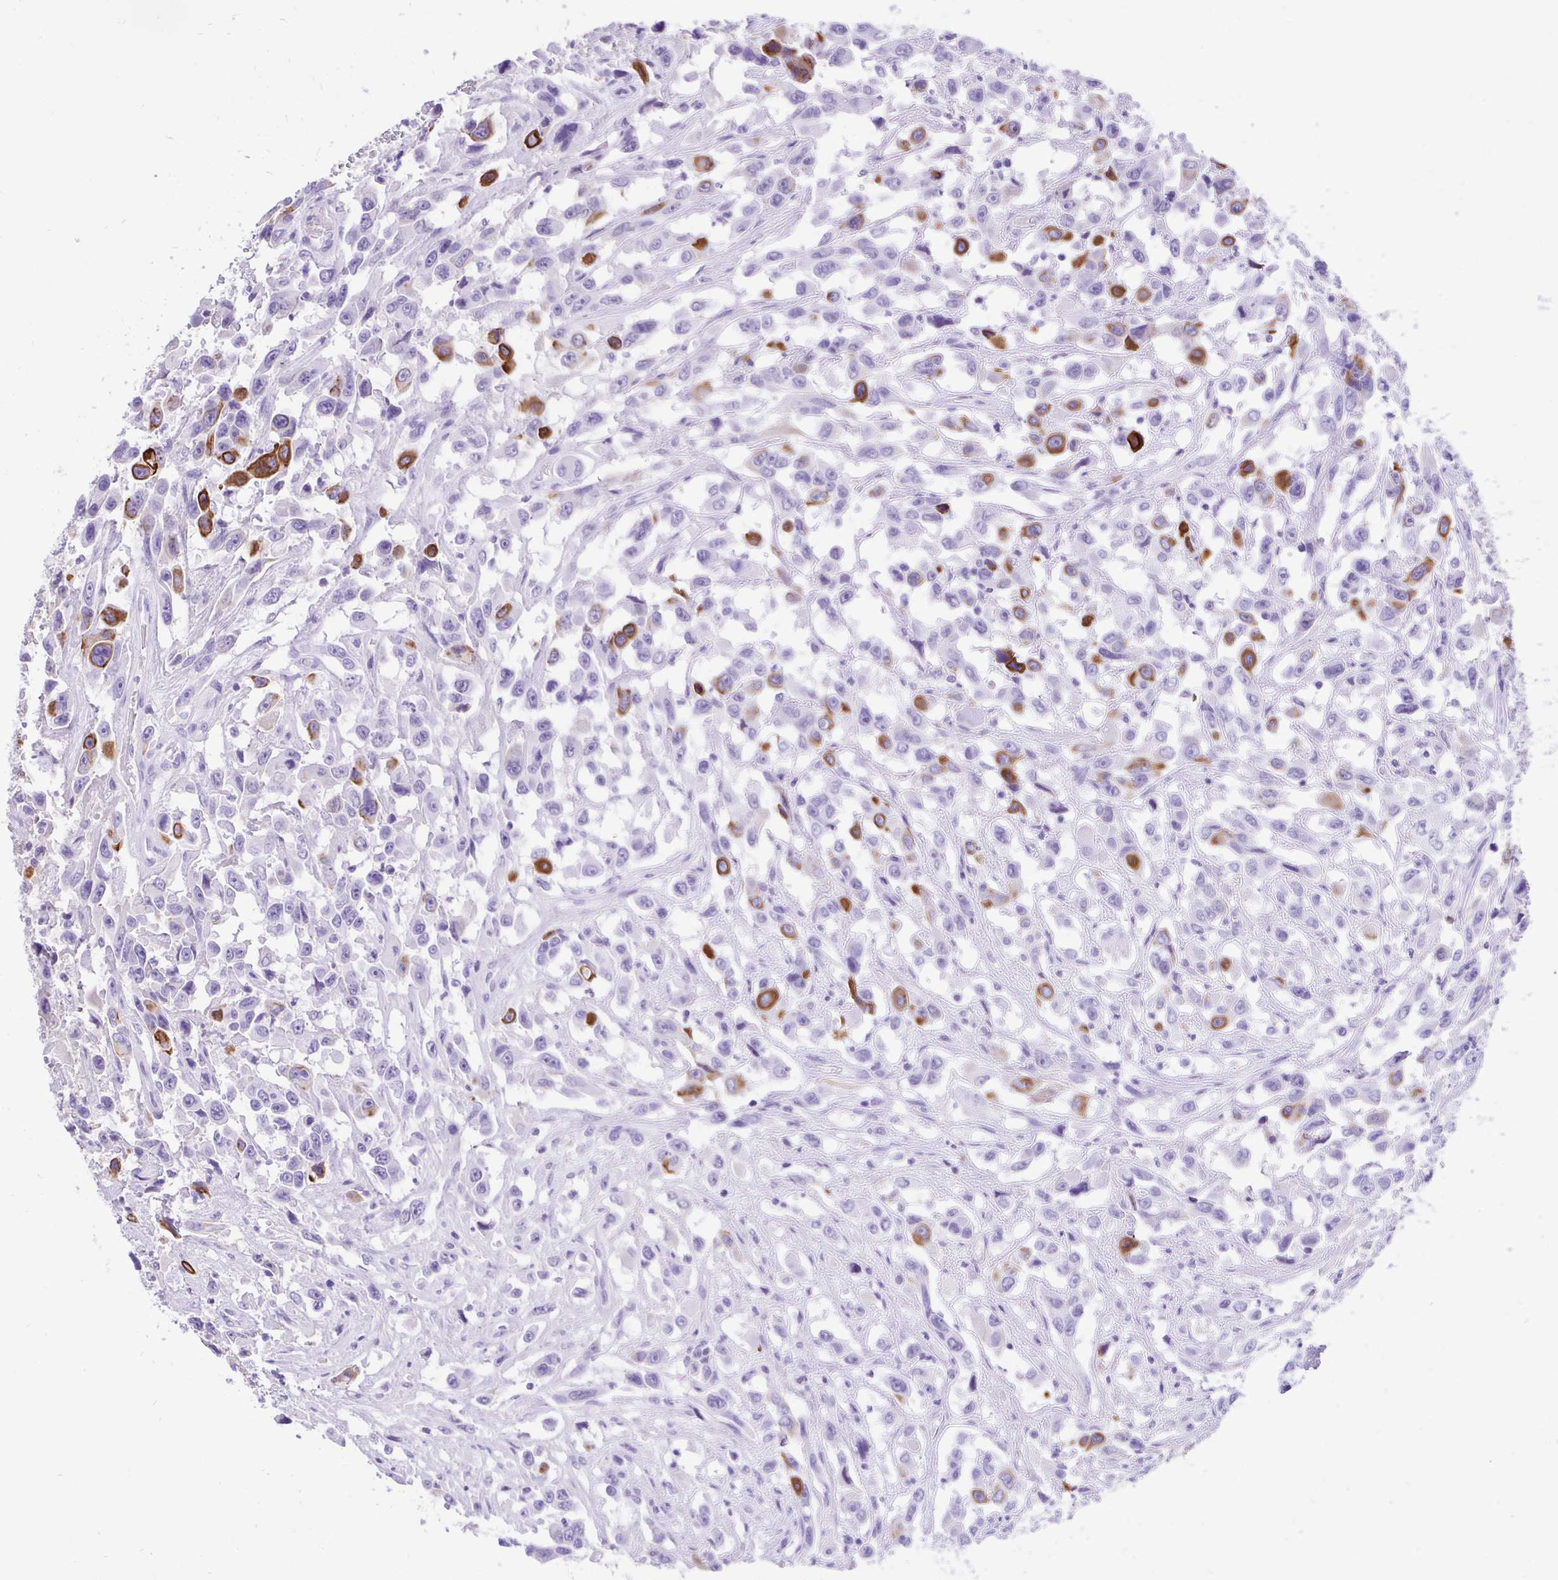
{"staining": {"intensity": "strong", "quantity": "25%-75%", "location": "cytoplasmic/membranous"}, "tissue": "urothelial cancer", "cell_type": "Tumor cells", "image_type": "cancer", "snomed": [{"axis": "morphology", "description": "Urothelial carcinoma, High grade"}, {"axis": "topography", "description": "Urinary bladder"}], "caption": "Protein staining by IHC exhibits strong cytoplasmic/membranous positivity in about 25%-75% of tumor cells in urothelial cancer.", "gene": "KRT13", "patient": {"sex": "male", "age": 53}}